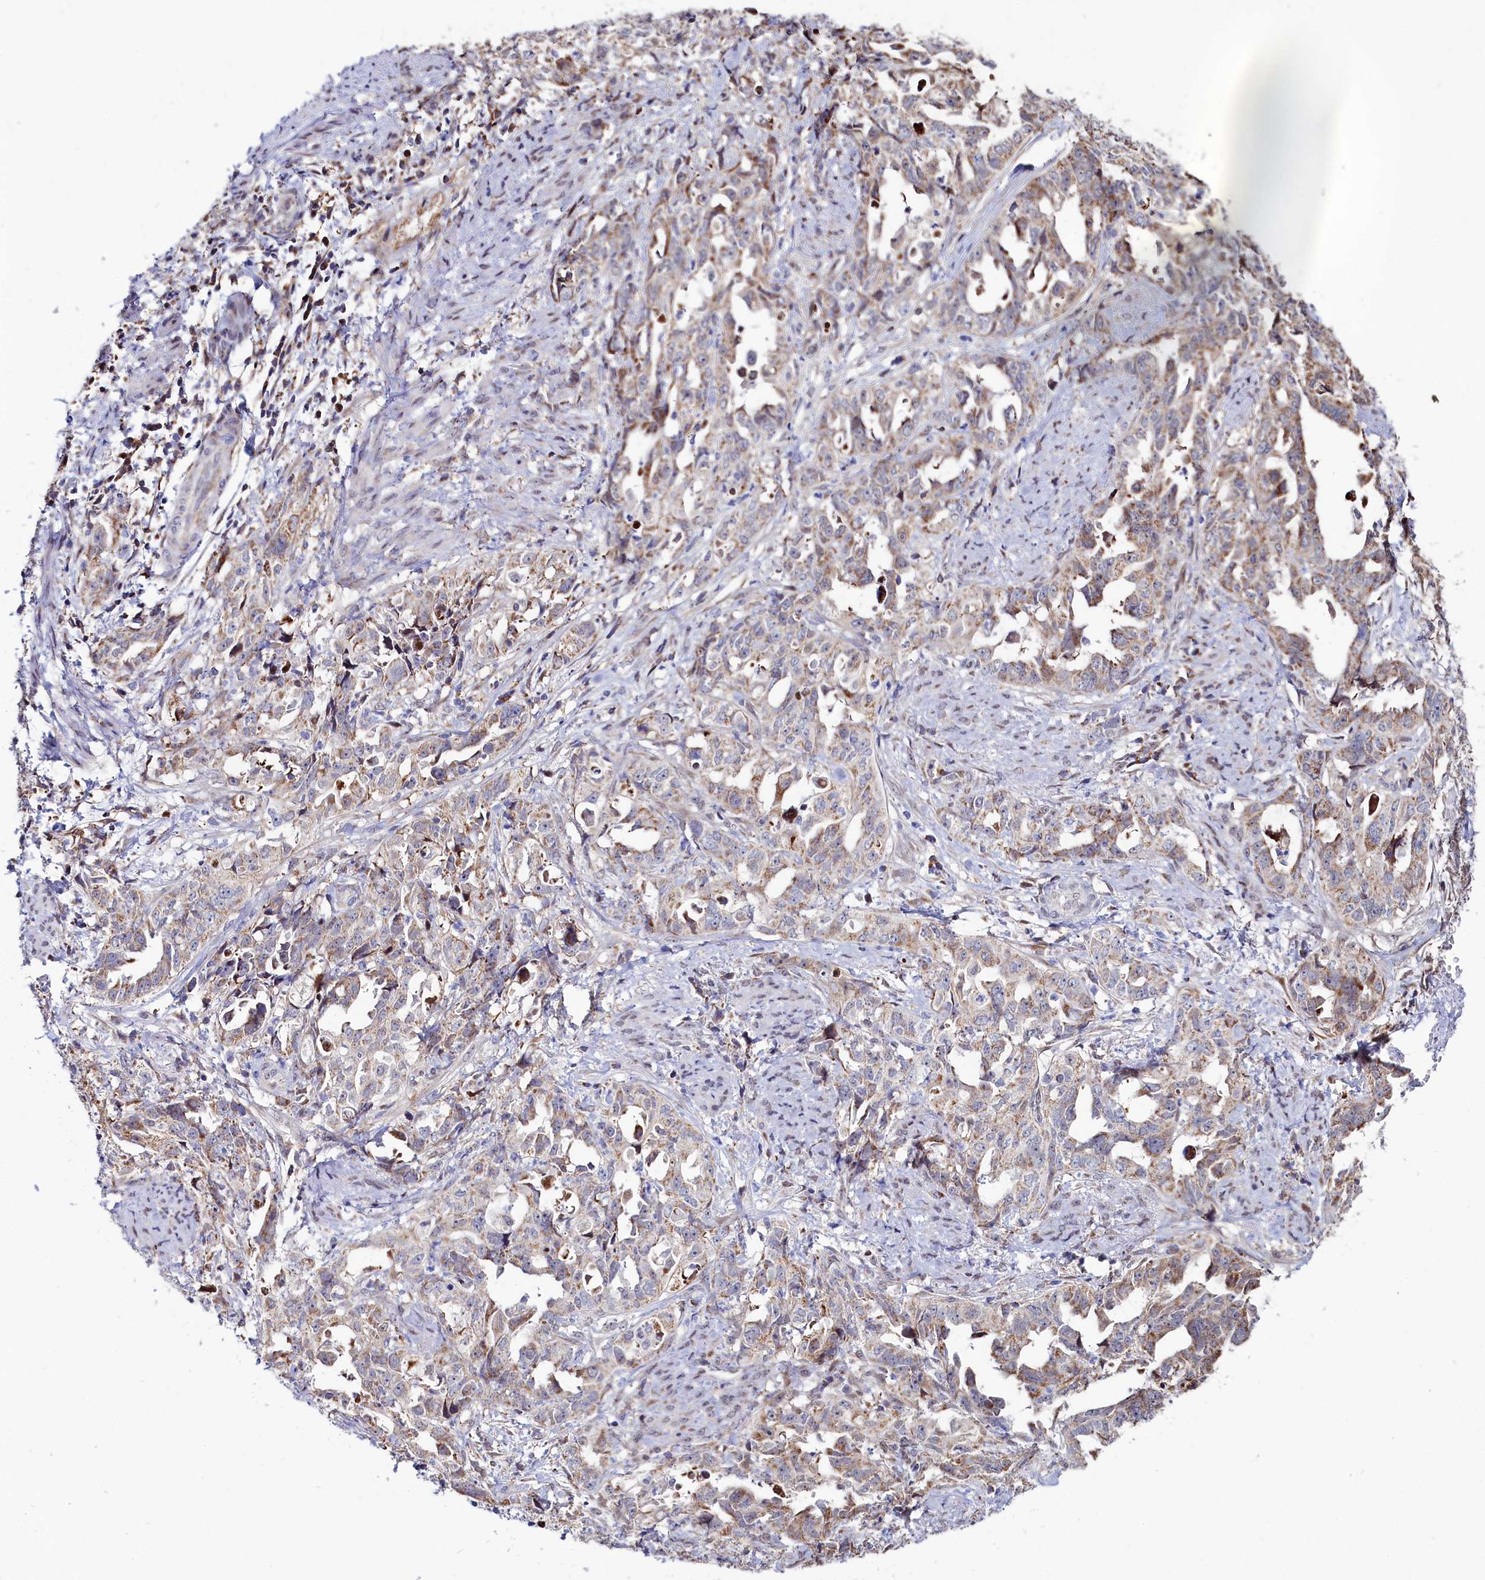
{"staining": {"intensity": "weak", "quantity": "25%-75%", "location": "cytoplasmic/membranous"}, "tissue": "endometrial cancer", "cell_type": "Tumor cells", "image_type": "cancer", "snomed": [{"axis": "morphology", "description": "Adenocarcinoma, NOS"}, {"axis": "topography", "description": "Endometrium"}], "caption": "Endometrial cancer was stained to show a protein in brown. There is low levels of weak cytoplasmic/membranous positivity in about 25%-75% of tumor cells.", "gene": "HDGFL3", "patient": {"sex": "female", "age": 65}}